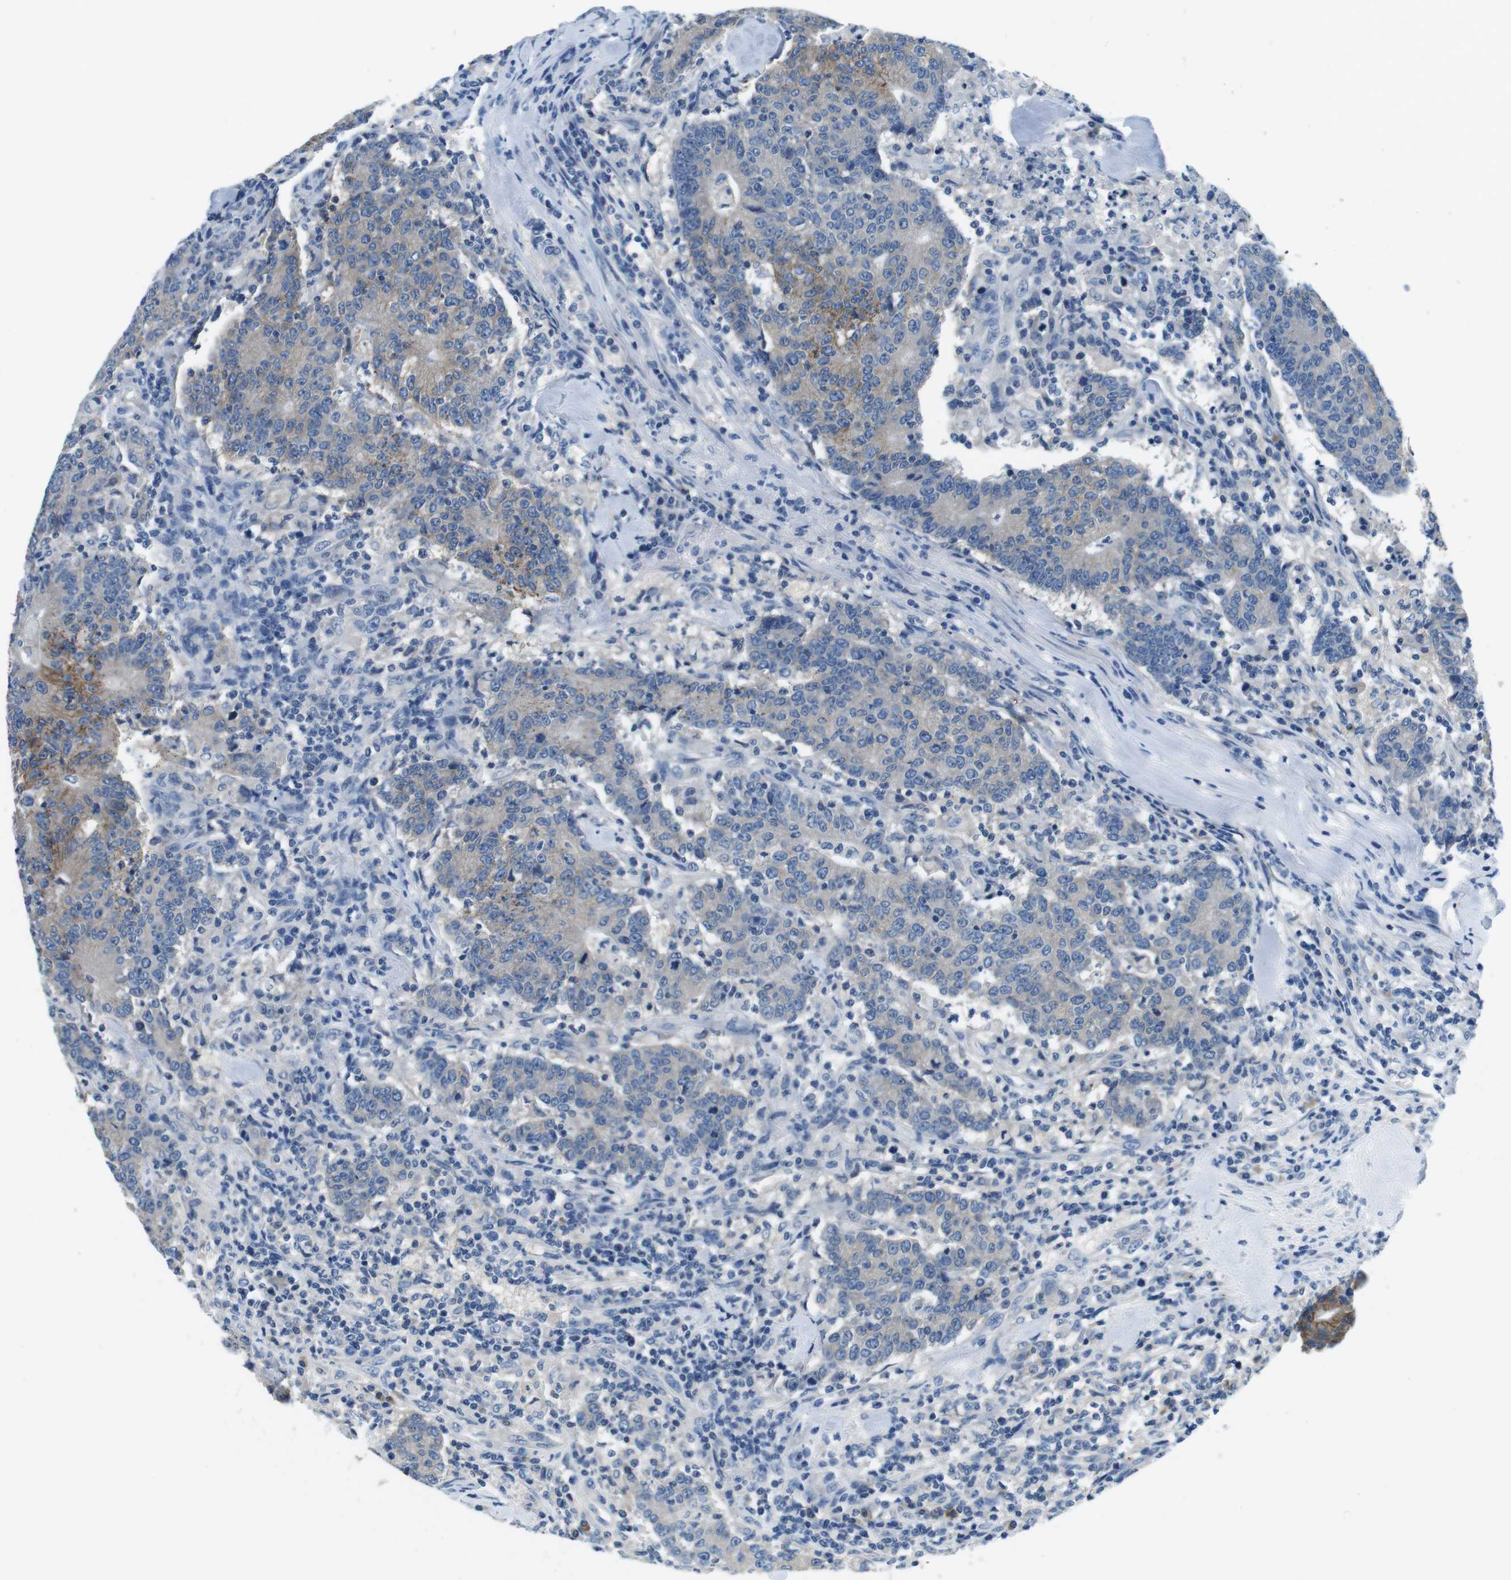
{"staining": {"intensity": "moderate", "quantity": ">75%", "location": "cytoplasmic/membranous"}, "tissue": "colorectal cancer", "cell_type": "Tumor cells", "image_type": "cancer", "snomed": [{"axis": "morphology", "description": "Normal tissue, NOS"}, {"axis": "morphology", "description": "Adenocarcinoma, NOS"}, {"axis": "topography", "description": "Colon"}], "caption": "Colorectal cancer (adenocarcinoma) stained for a protein demonstrates moderate cytoplasmic/membranous positivity in tumor cells.", "gene": "DENND4C", "patient": {"sex": "female", "age": 75}}